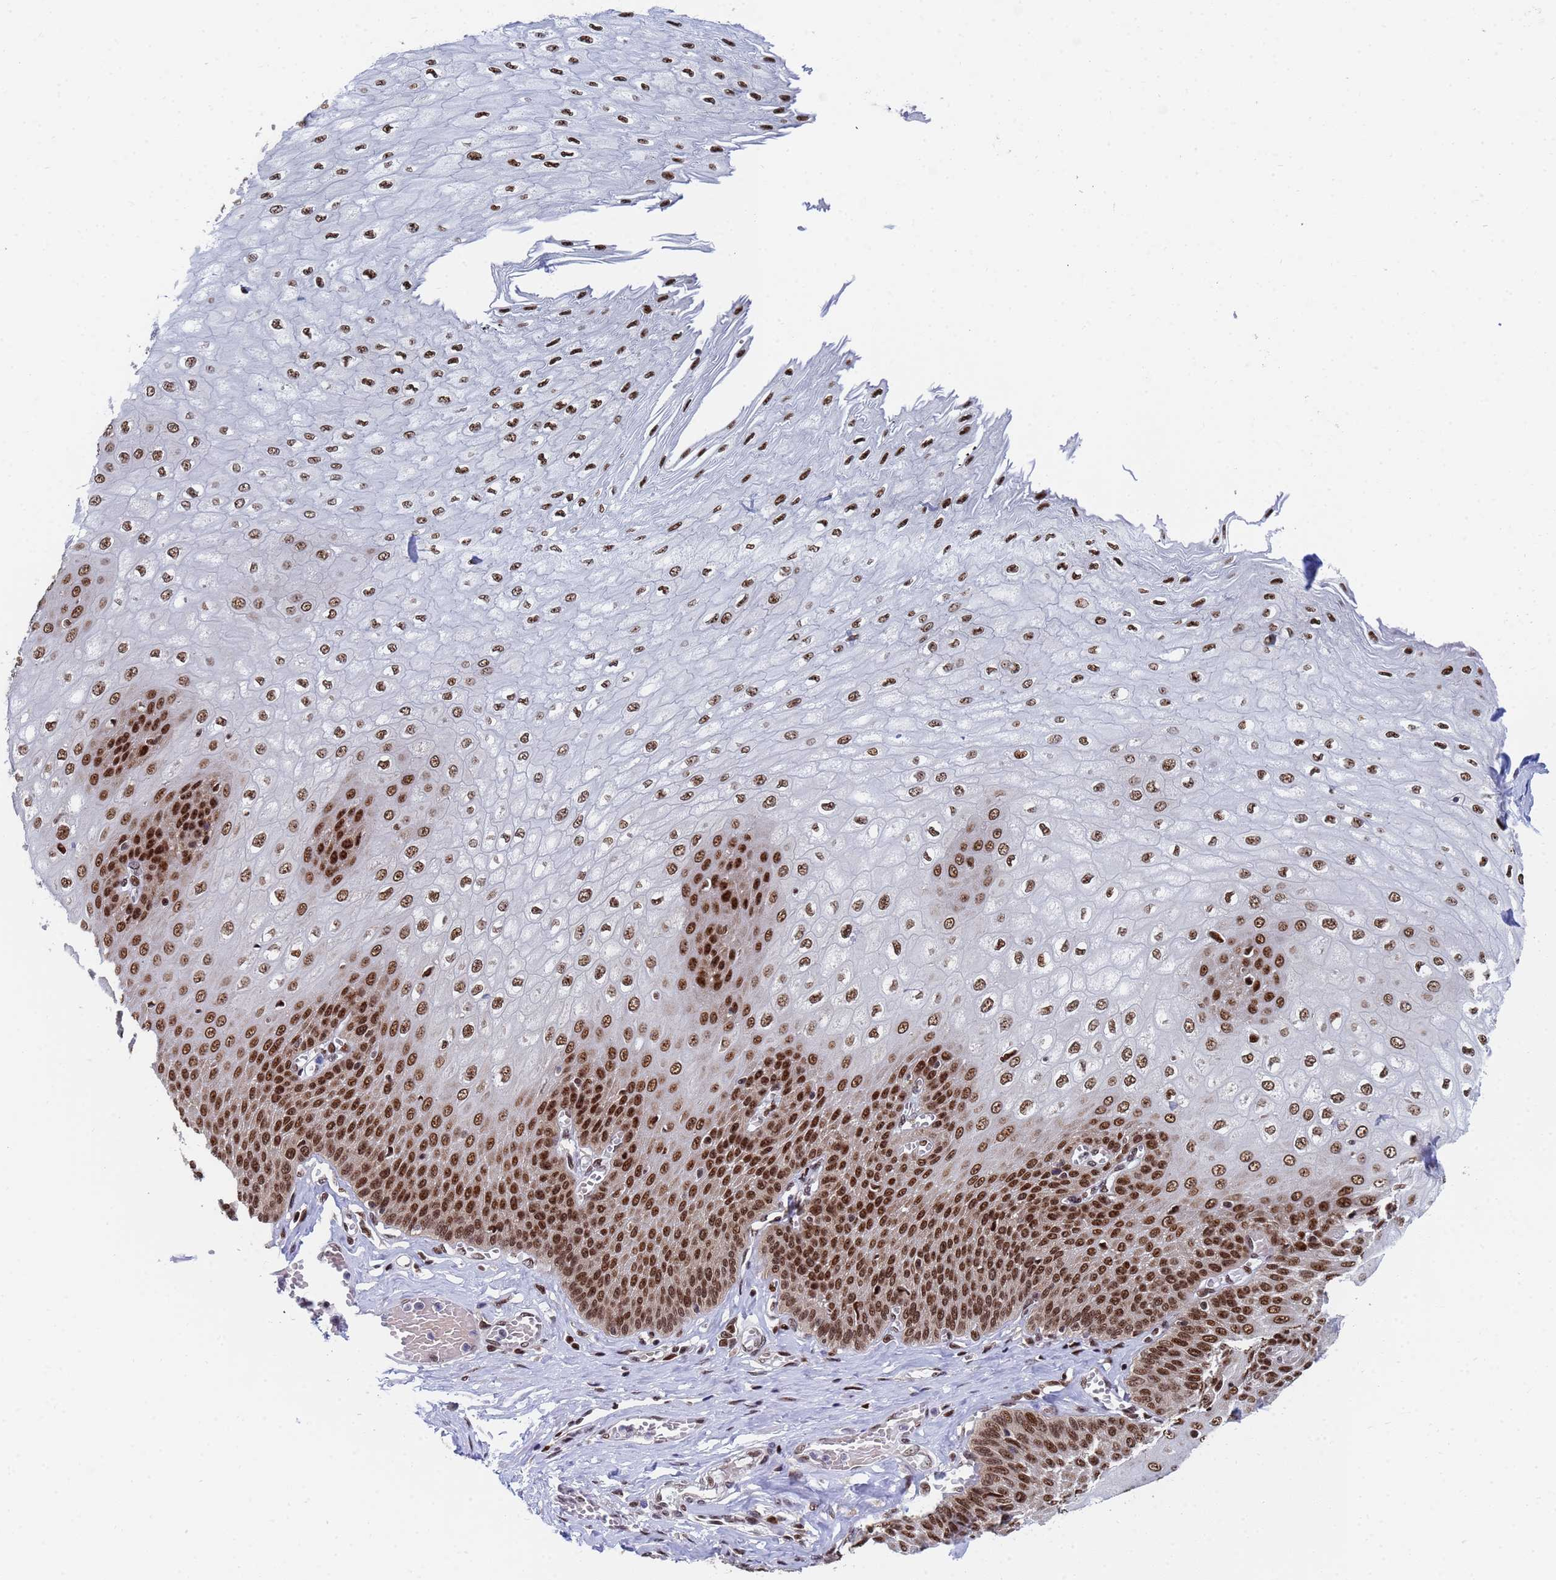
{"staining": {"intensity": "strong", "quantity": ">75%", "location": "nuclear"}, "tissue": "esophagus", "cell_type": "Squamous epithelial cells", "image_type": "normal", "snomed": [{"axis": "morphology", "description": "Normal tissue, NOS"}, {"axis": "topography", "description": "Esophagus"}], "caption": "There is high levels of strong nuclear staining in squamous epithelial cells of benign esophagus, as demonstrated by immunohistochemical staining (brown color).", "gene": "AP5Z1", "patient": {"sex": "male", "age": 60}}